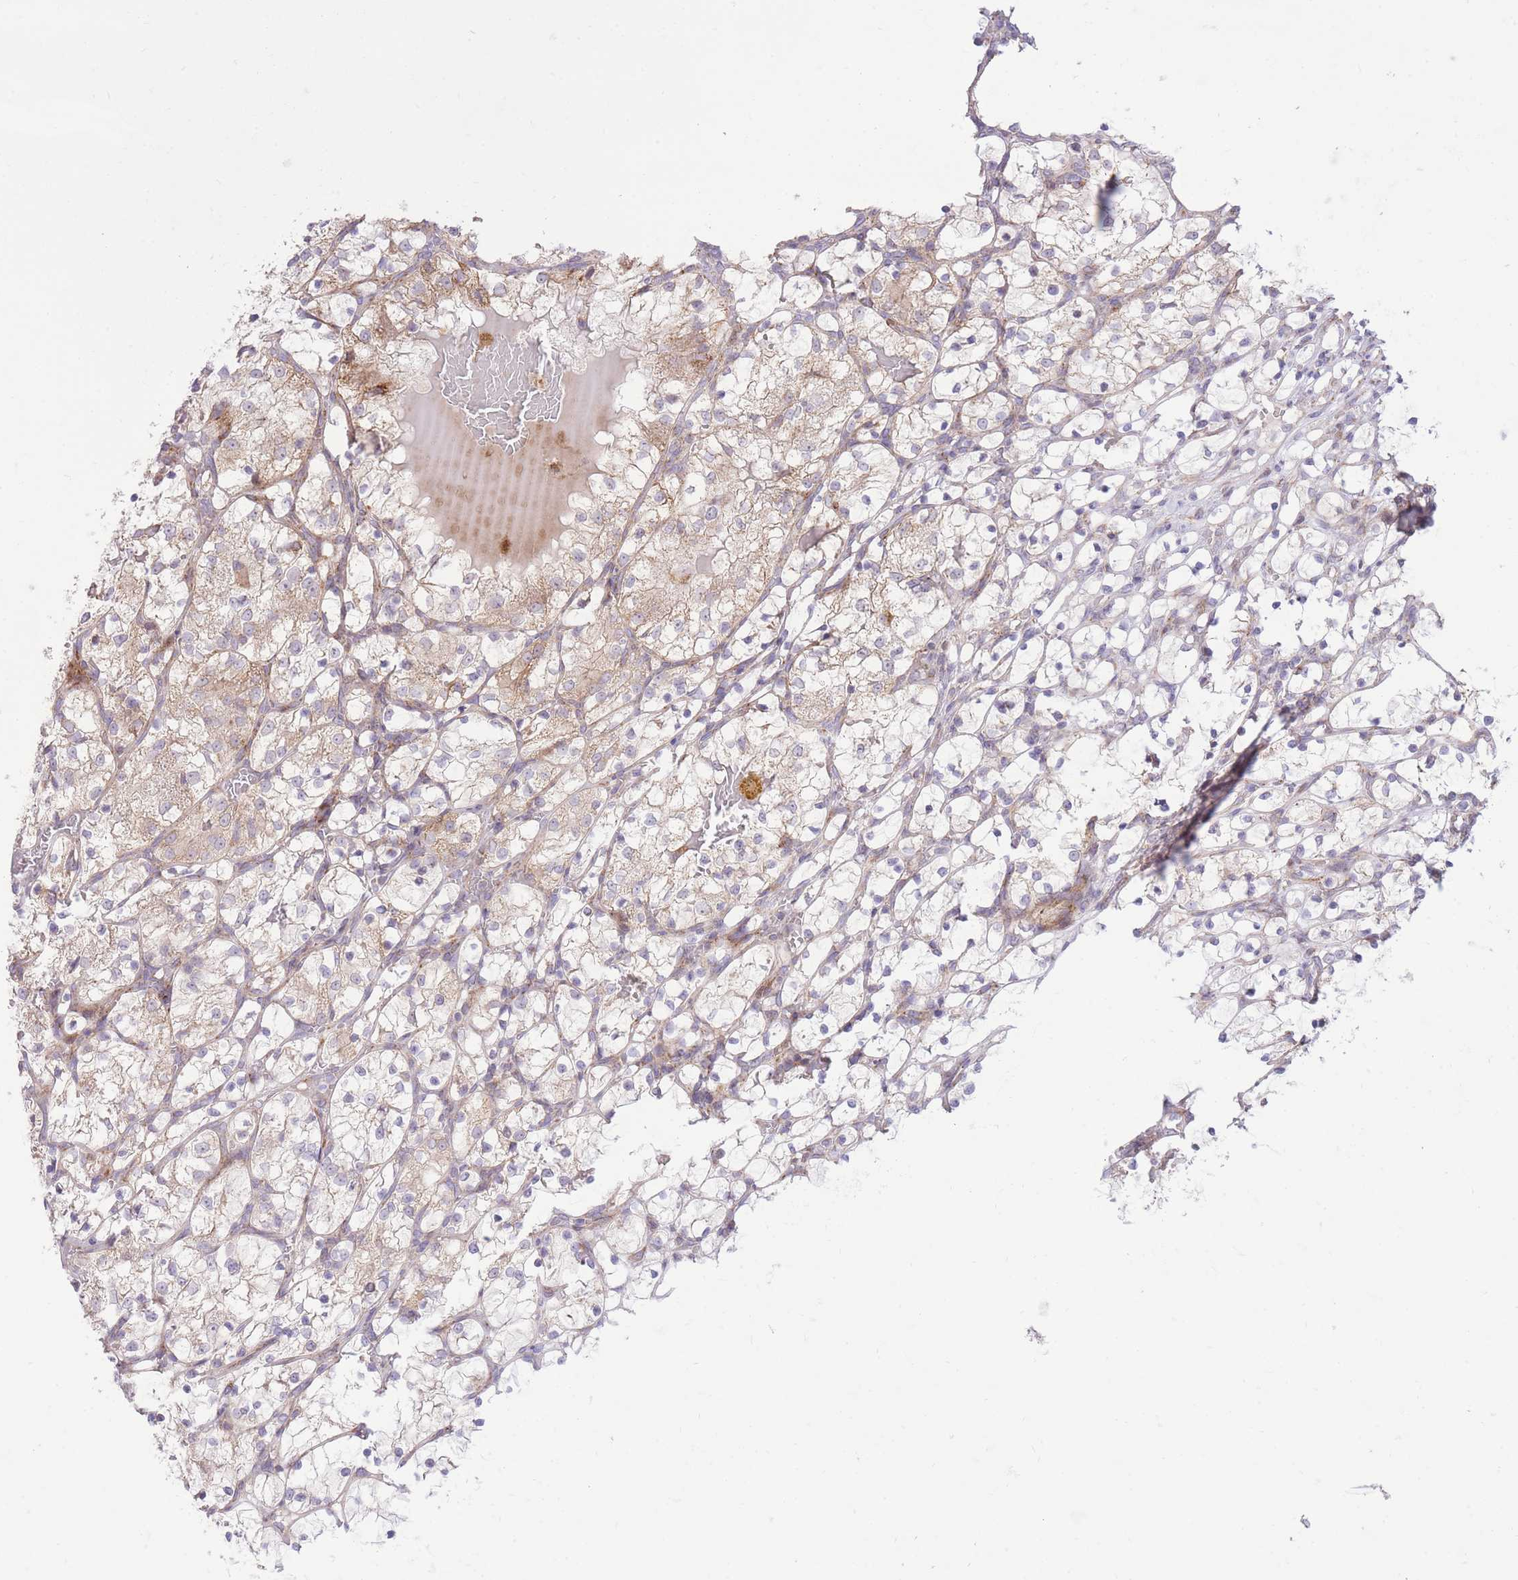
{"staining": {"intensity": "weak", "quantity": "<25%", "location": "cytoplasmic/membranous"}, "tissue": "renal cancer", "cell_type": "Tumor cells", "image_type": "cancer", "snomed": [{"axis": "morphology", "description": "Adenocarcinoma, NOS"}, {"axis": "topography", "description": "Kidney"}], "caption": "Tumor cells are negative for brown protein staining in renal adenocarcinoma.", "gene": "SLC4A4", "patient": {"sex": "female", "age": 69}}